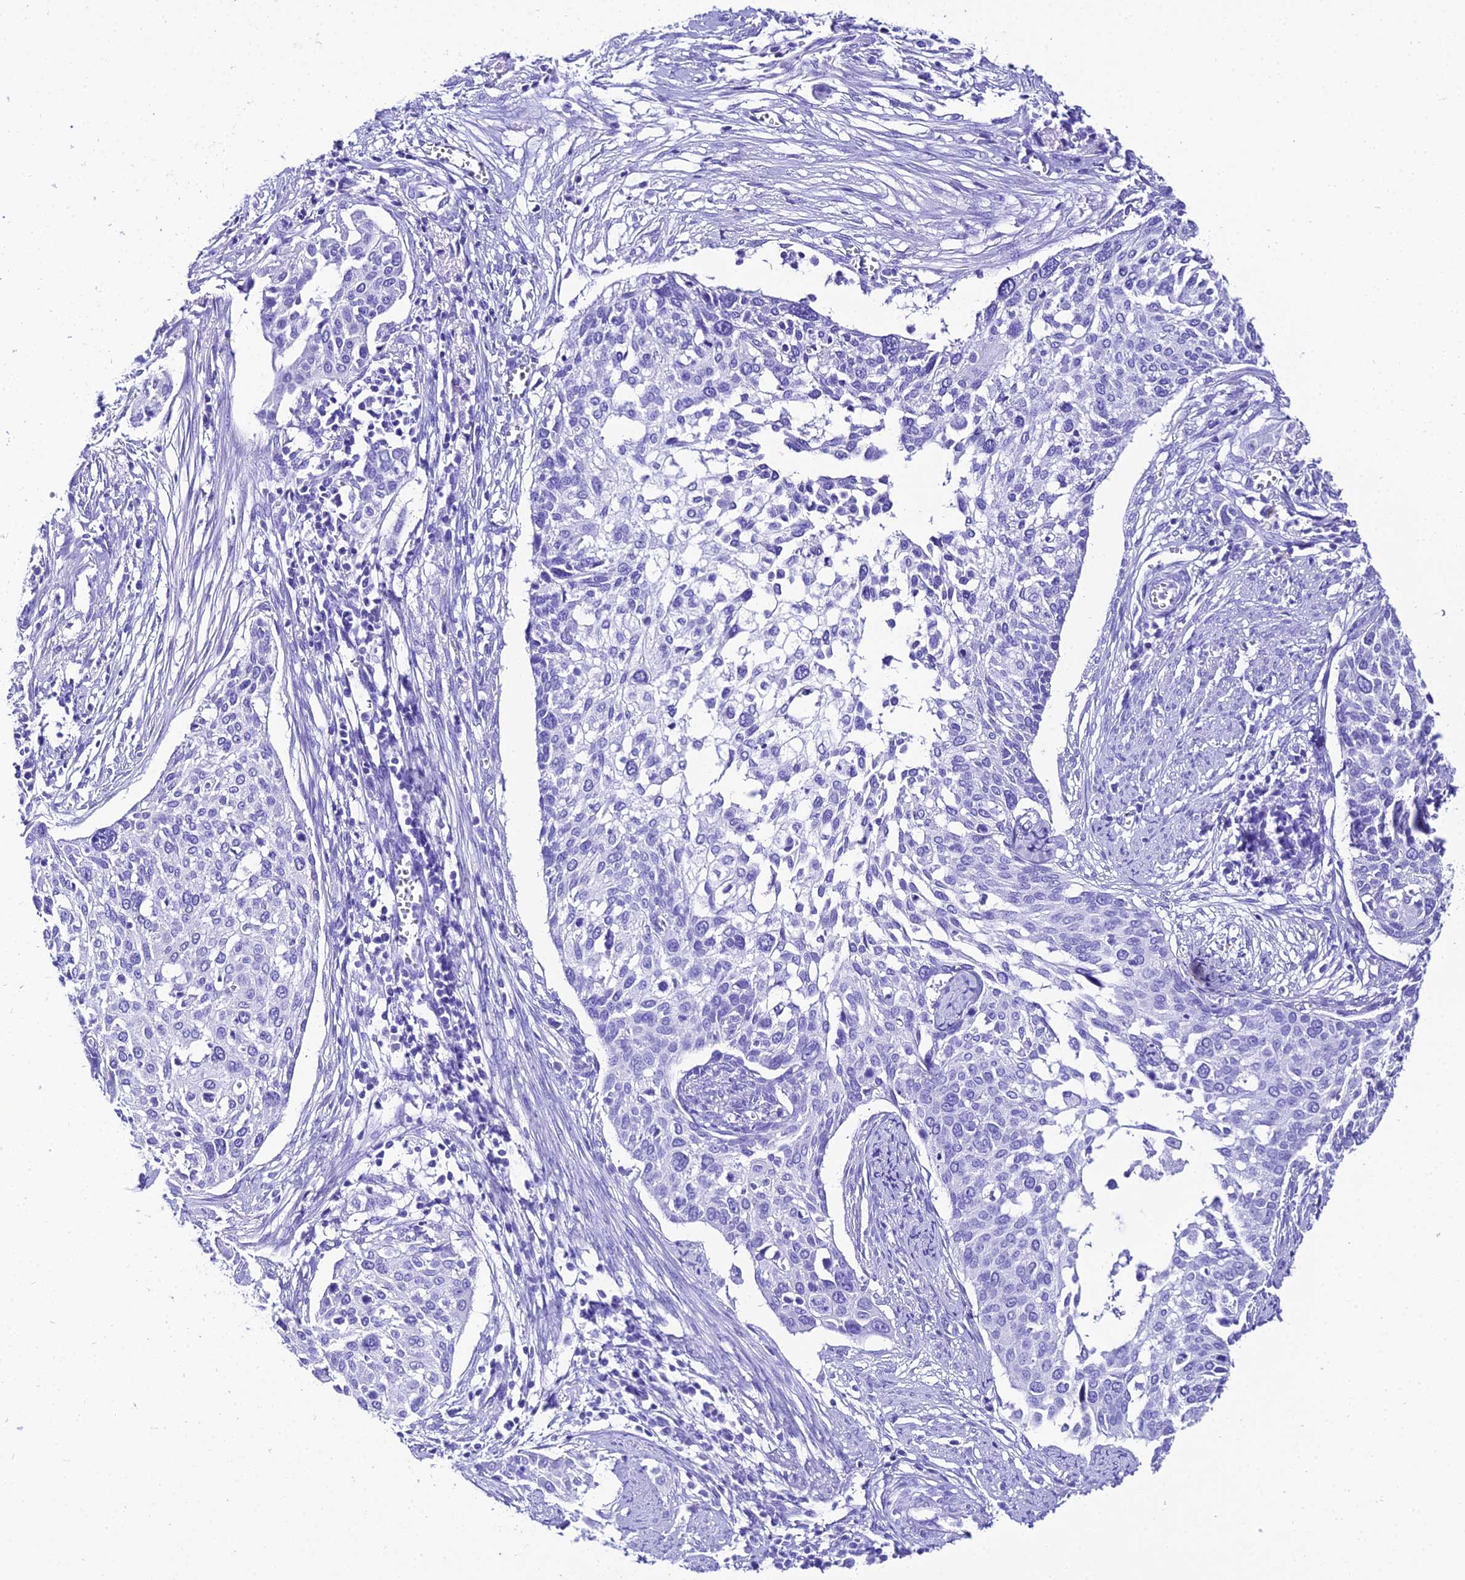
{"staining": {"intensity": "negative", "quantity": "none", "location": "none"}, "tissue": "cervical cancer", "cell_type": "Tumor cells", "image_type": "cancer", "snomed": [{"axis": "morphology", "description": "Squamous cell carcinoma, NOS"}, {"axis": "topography", "description": "Cervix"}], "caption": "An image of human squamous cell carcinoma (cervical) is negative for staining in tumor cells. (DAB (3,3'-diaminobenzidine) immunohistochemistry (IHC) with hematoxylin counter stain).", "gene": "TRMT44", "patient": {"sex": "female", "age": 44}}